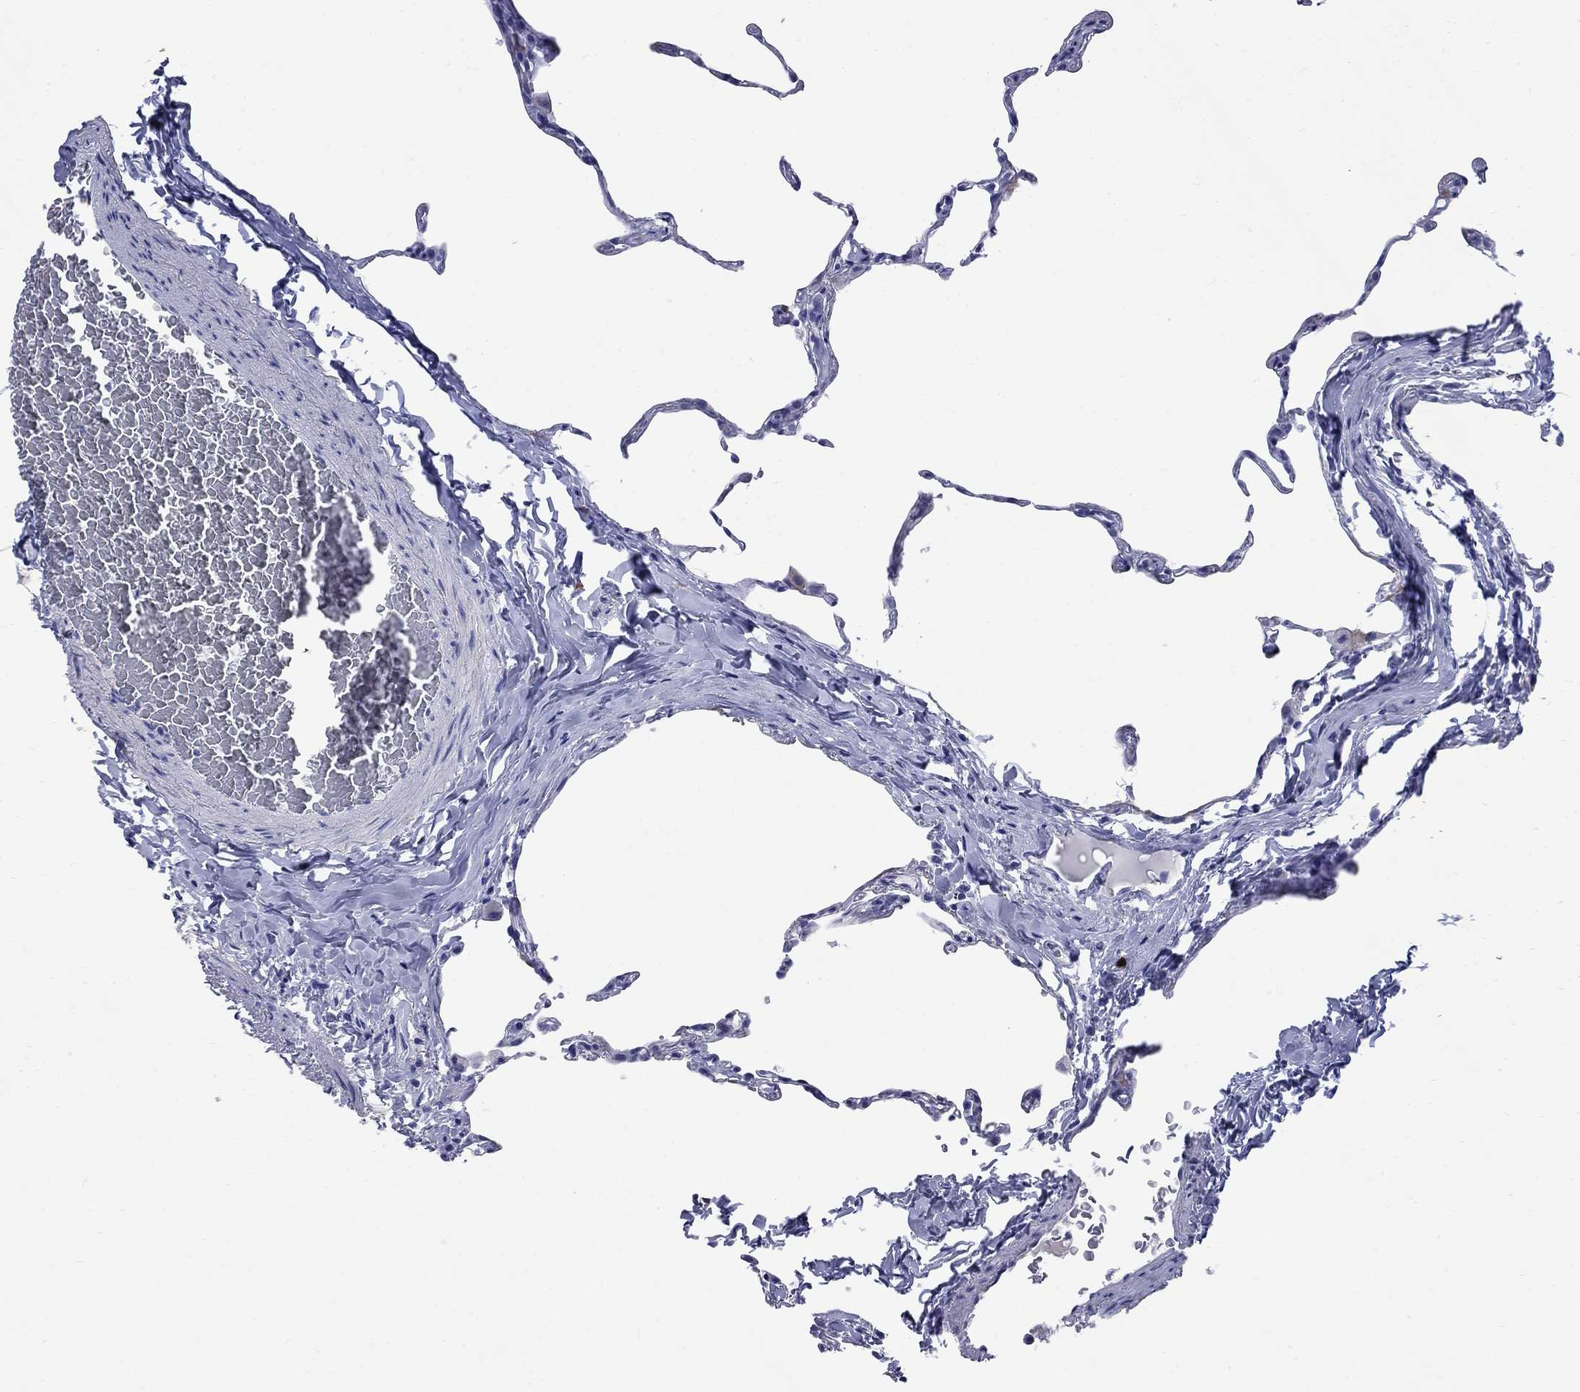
{"staining": {"intensity": "negative", "quantity": "none", "location": "none"}, "tissue": "lung", "cell_type": "Alveolar cells", "image_type": "normal", "snomed": [{"axis": "morphology", "description": "Normal tissue, NOS"}, {"axis": "topography", "description": "Lung"}], "caption": "This image is of unremarkable lung stained with immunohistochemistry to label a protein in brown with the nuclei are counter-stained blue. There is no staining in alveolar cells.", "gene": "TACC3", "patient": {"sex": "female", "age": 57}}